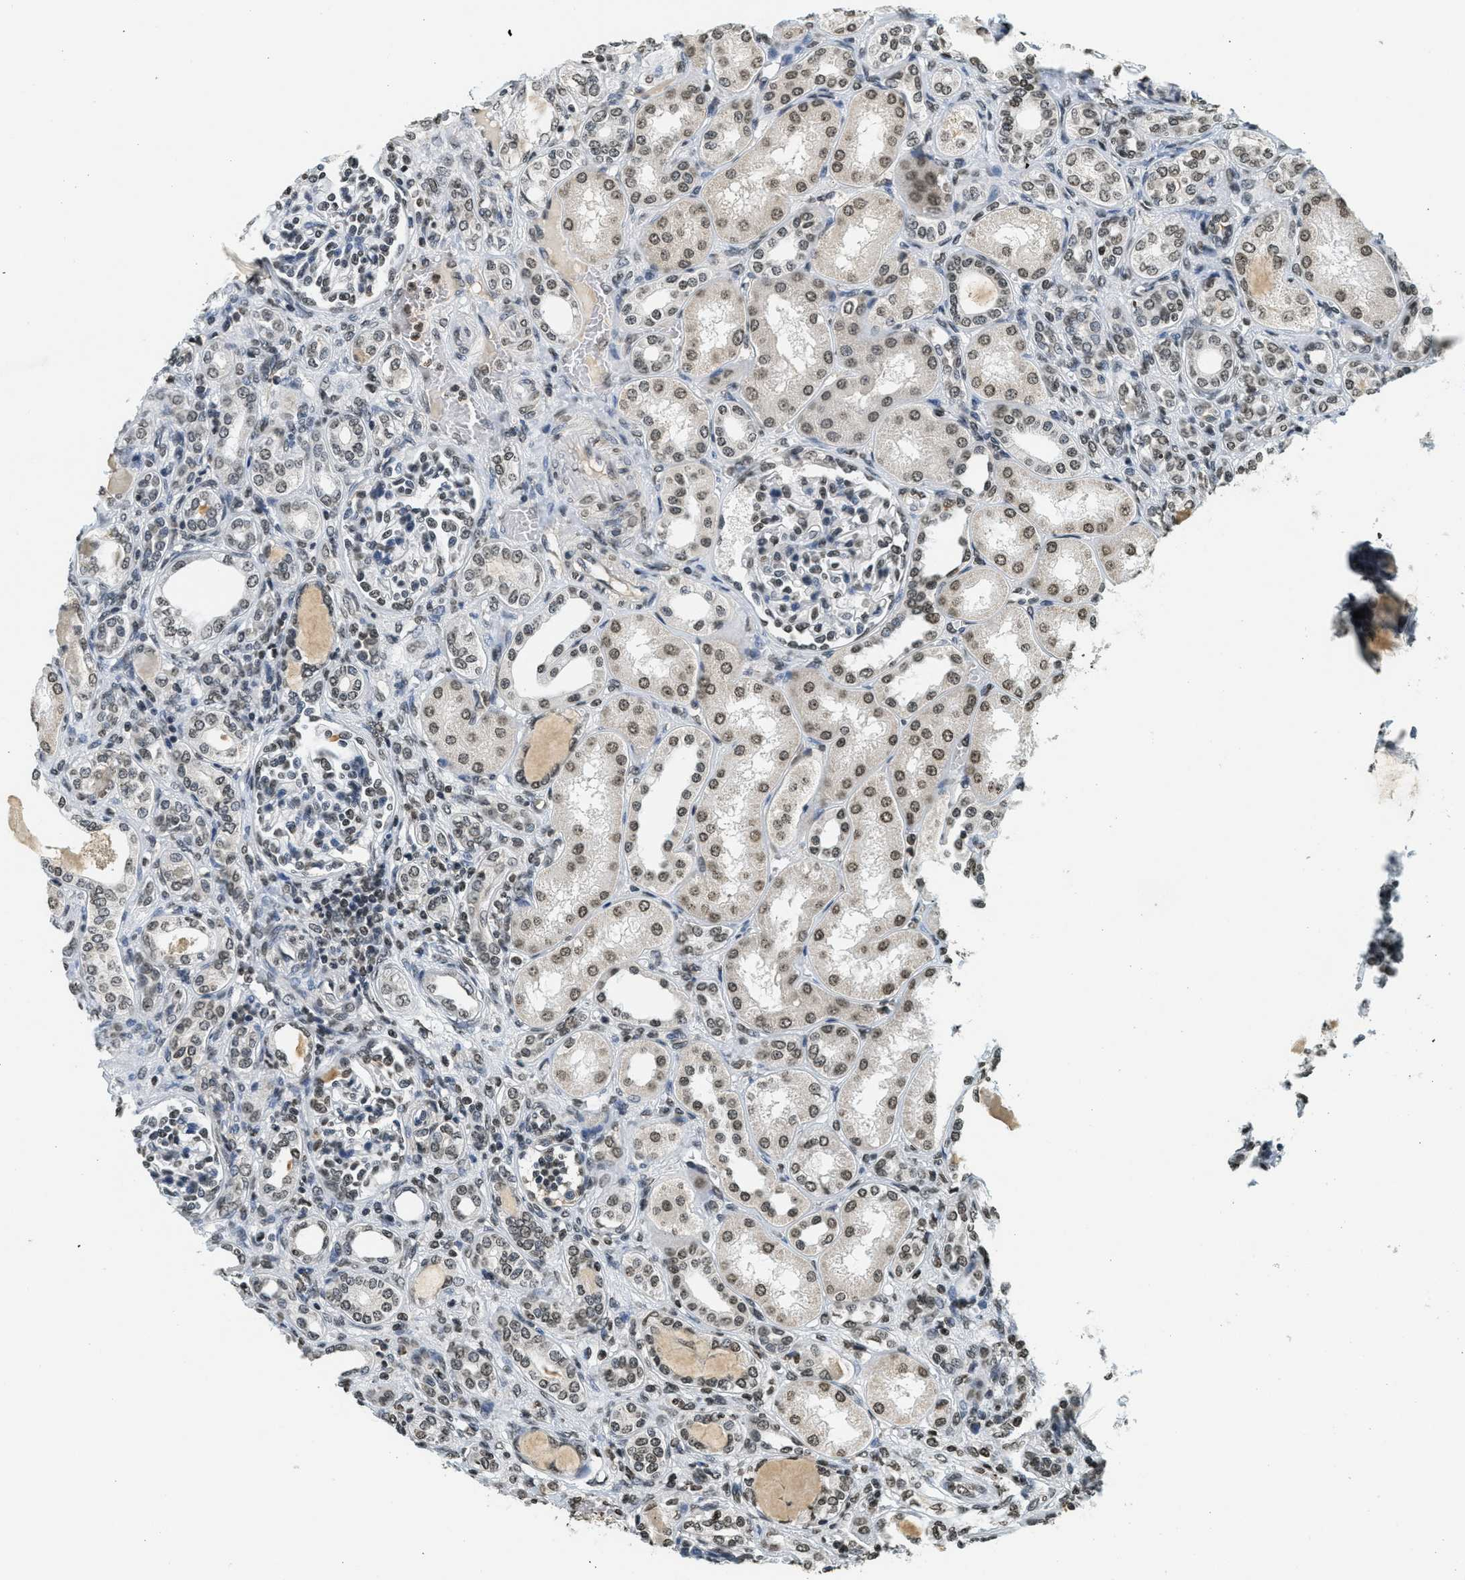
{"staining": {"intensity": "weak", "quantity": "25%-75%", "location": "nuclear"}, "tissue": "kidney", "cell_type": "Cells in glomeruli", "image_type": "normal", "snomed": [{"axis": "morphology", "description": "Normal tissue, NOS"}, {"axis": "topography", "description": "Kidney"}], "caption": "Kidney stained with IHC reveals weak nuclear expression in about 25%-75% of cells in glomeruli.", "gene": "LDB2", "patient": {"sex": "male", "age": 7}}